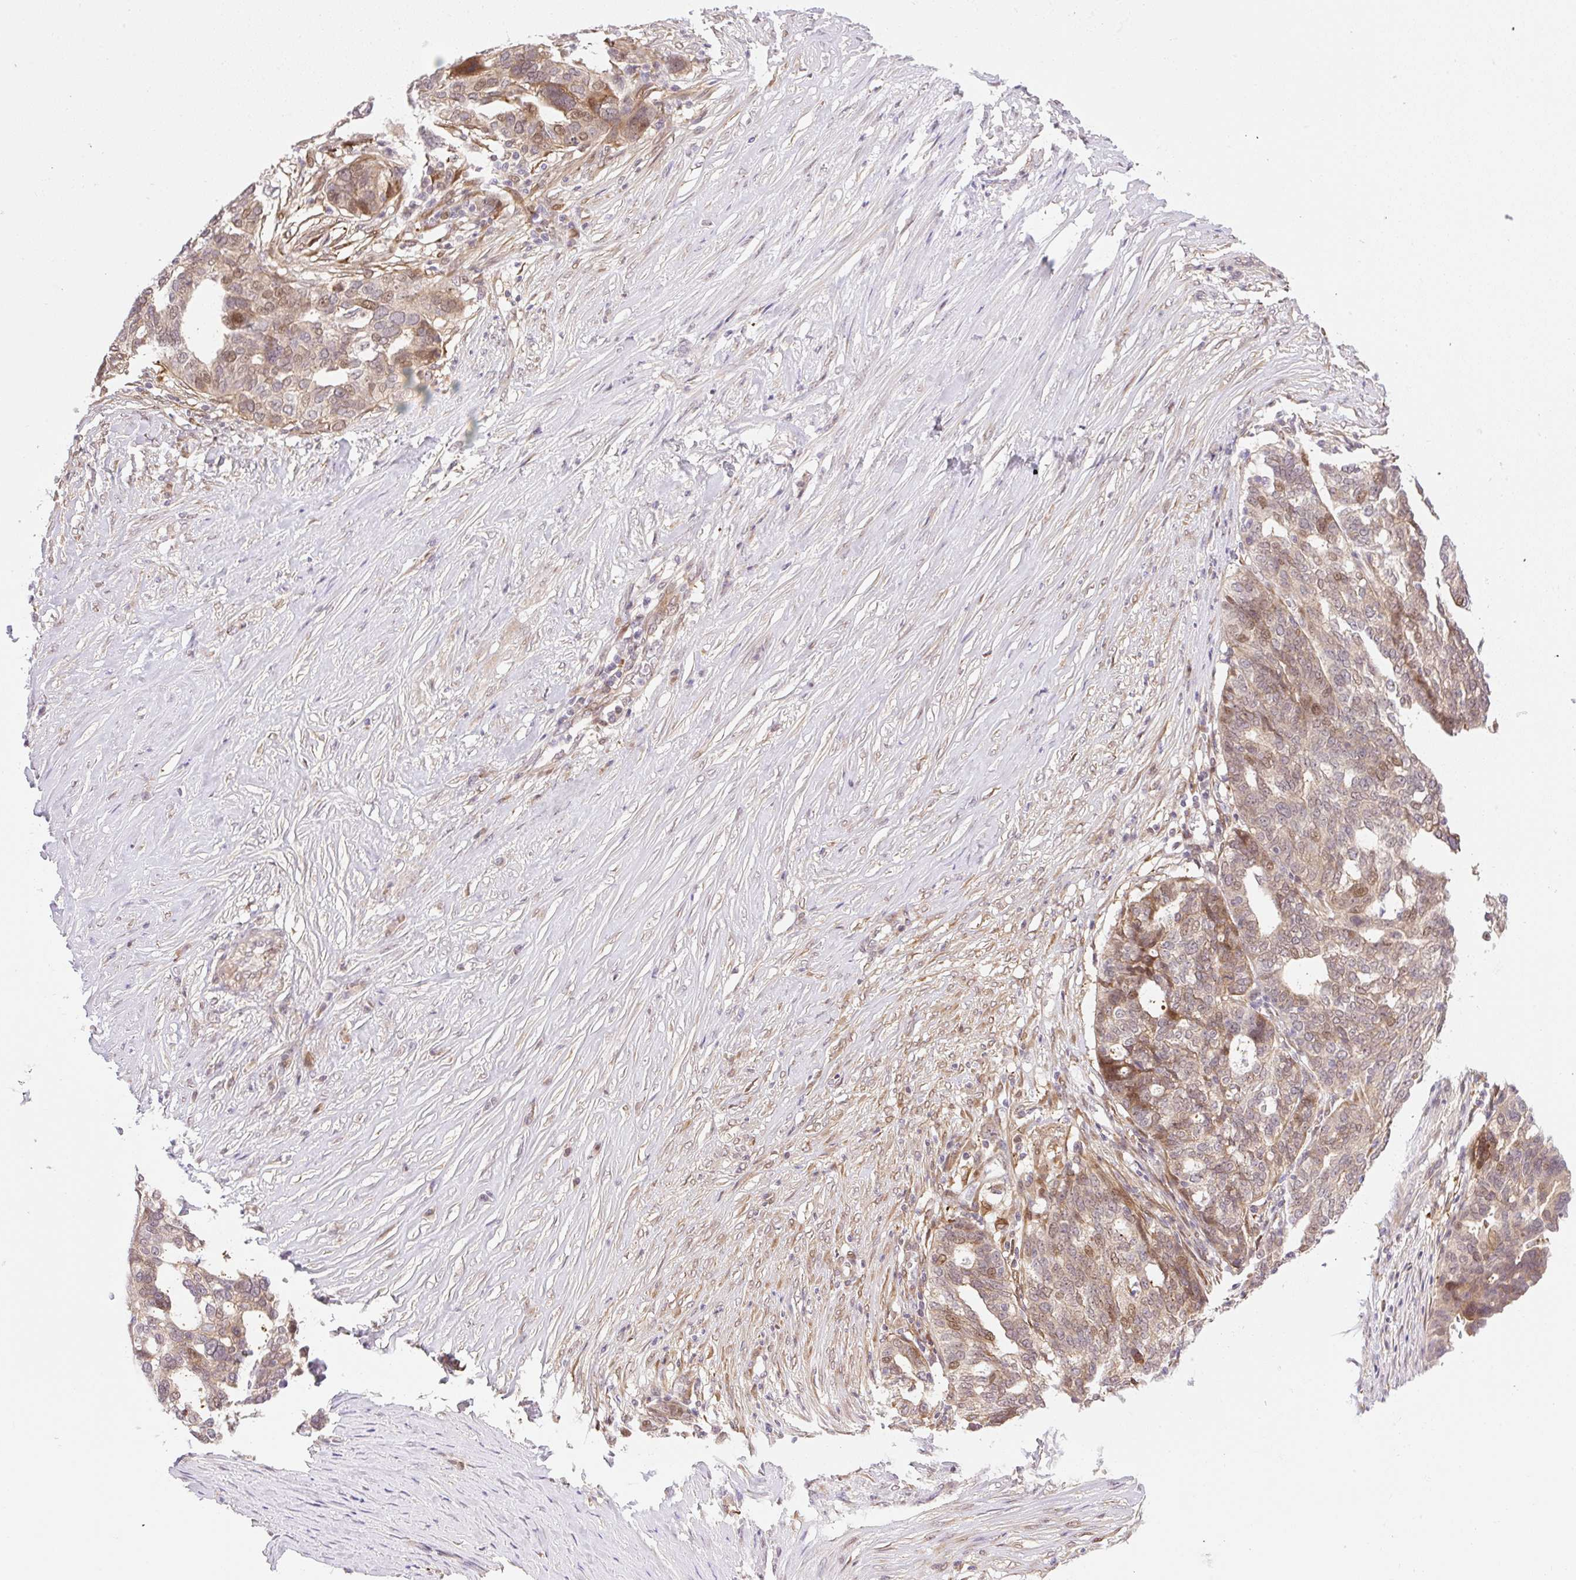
{"staining": {"intensity": "moderate", "quantity": "25%-75%", "location": "cytoplasmic/membranous,nuclear"}, "tissue": "ovarian cancer", "cell_type": "Tumor cells", "image_type": "cancer", "snomed": [{"axis": "morphology", "description": "Cystadenocarcinoma, serous, NOS"}, {"axis": "topography", "description": "Ovary"}], "caption": "IHC image of neoplastic tissue: human serous cystadenocarcinoma (ovarian) stained using IHC exhibits medium levels of moderate protein expression localized specifically in the cytoplasmic/membranous and nuclear of tumor cells, appearing as a cytoplasmic/membranous and nuclear brown color.", "gene": "ZFP41", "patient": {"sex": "female", "age": 59}}